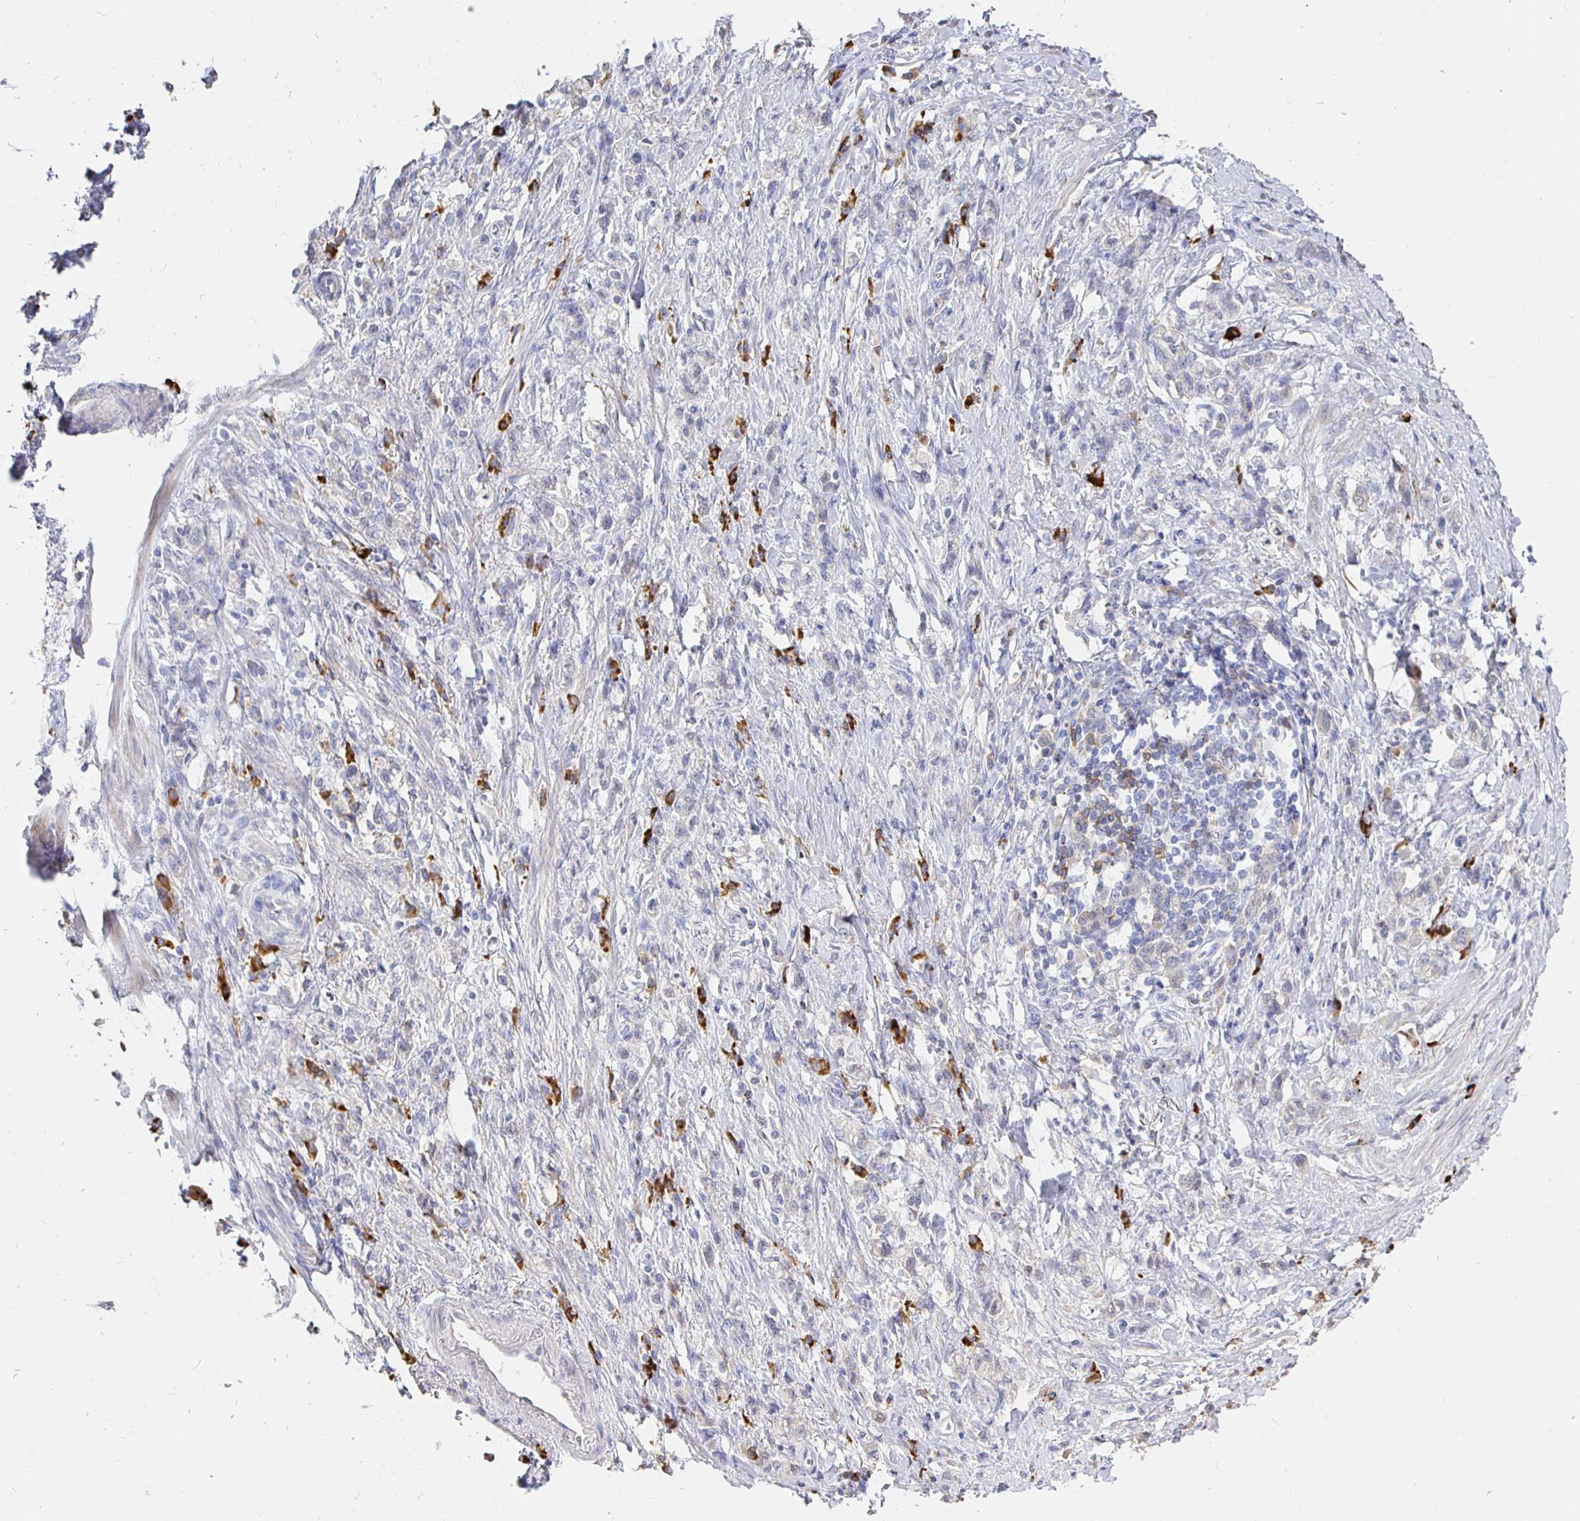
{"staining": {"intensity": "negative", "quantity": "none", "location": "none"}, "tissue": "stomach cancer", "cell_type": "Tumor cells", "image_type": "cancer", "snomed": [{"axis": "morphology", "description": "Adenocarcinoma, NOS"}, {"axis": "topography", "description": "Stomach"}], "caption": "Photomicrograph shows no significant protein positivity in tumor cells of adenocarcinoma (stomach).", "gene": "CXCR3", "patient": {"sex": "male", "age": 77}}